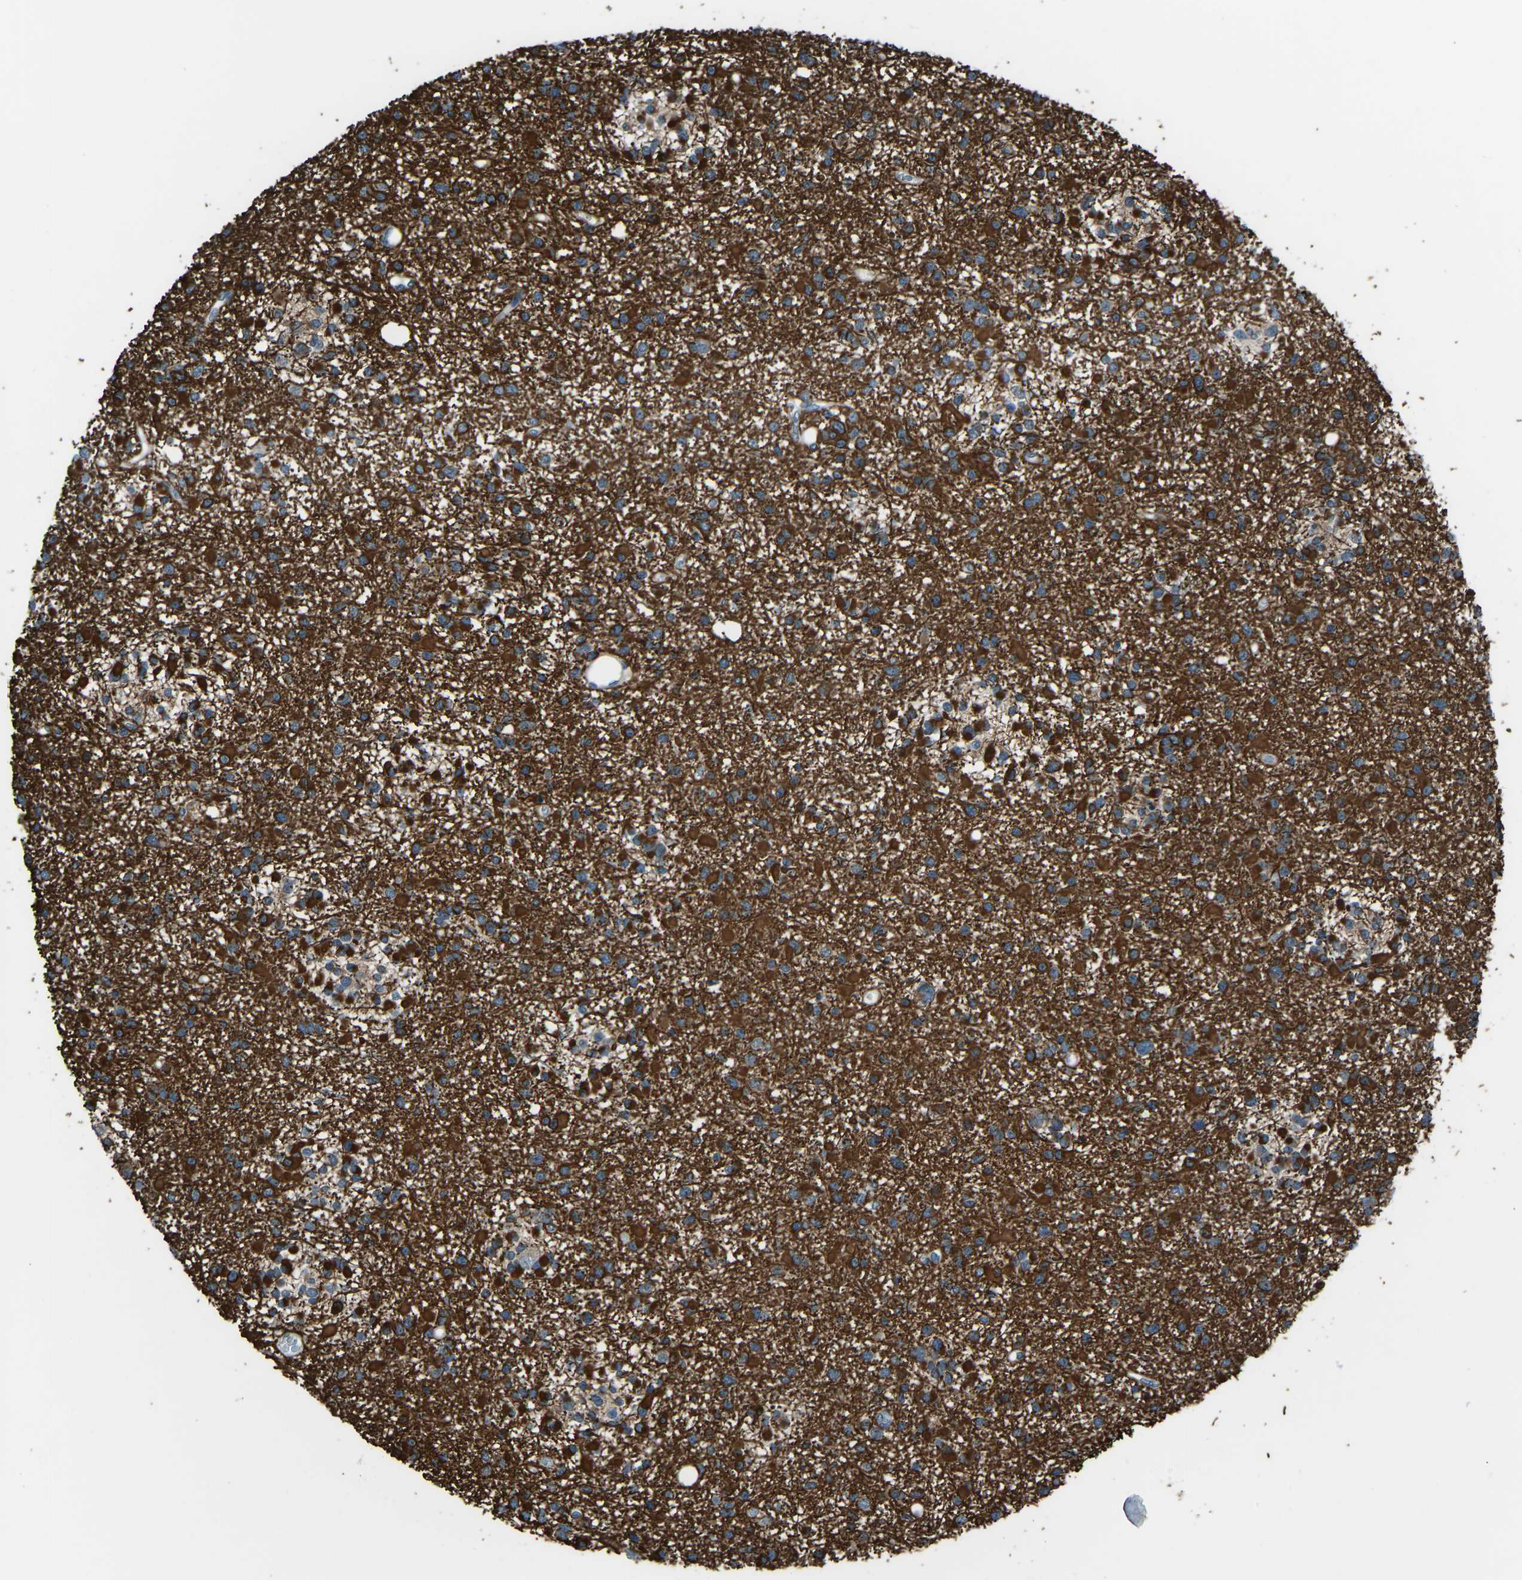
{"staining": {"intensity": "strong", "quantity": "25%-75%", "location": "cytoplasmic/membranous"}, "tissue": "glioma", "cell_type": "Tumor cells", "image_type": "cancer", "snomed": [{"axis": "morphology", "description": "Glioma, malignant, Low grade"}, {"axis": "topography", "description": "Brain"}], "caption": "A brown stain labels strong cytoplasmic/membranous positivity of a protein in human malignant glioma (low-grade) tumor cells. (Brightfield microscopy of DAB IHC at high magnification).", "gene": "CDK2AP1", "patient": {"sex": "female", "age": 22}}